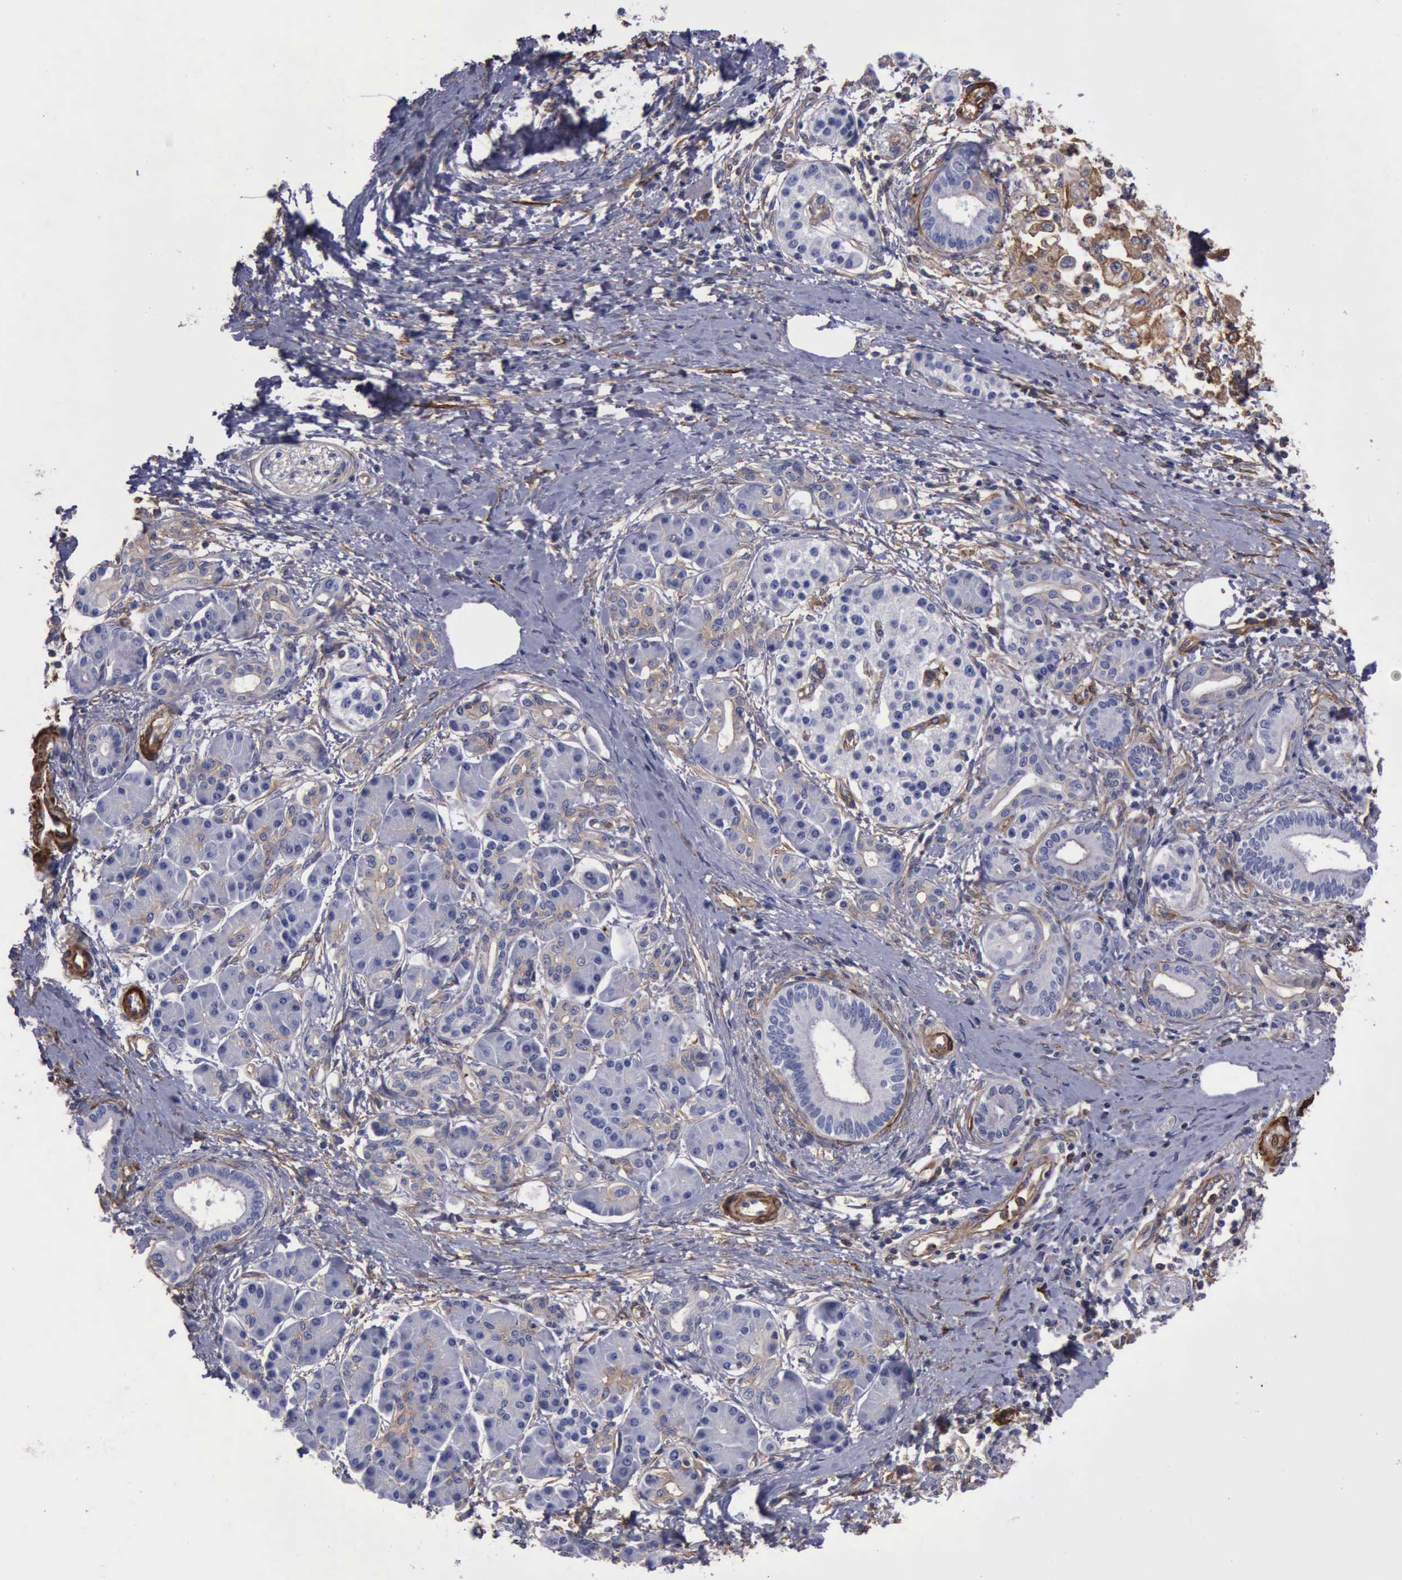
{"staining": {"intensity": "weak", "quantity": "<25%", "location": "cytoplasmic/membranous"}, "tissue": "pancreatic cancer", "cell_type": "Tumor cells", "image_type": "cancer", "snomed": [{"axis": "morphology", "description": "Adenocarcinoma, NOS"}, {"axis": "topography", "description": "Pancreas"}], "caption": "IHC of pancreatic cancer displays no positivity in tumor cells. (Stains: DAB IHC with hematoxylin counter stain, Microscopy: brightfield microscopy at high magnification).", "gene": "FLNA", "patient": {"sex": "female", "age": 66}}